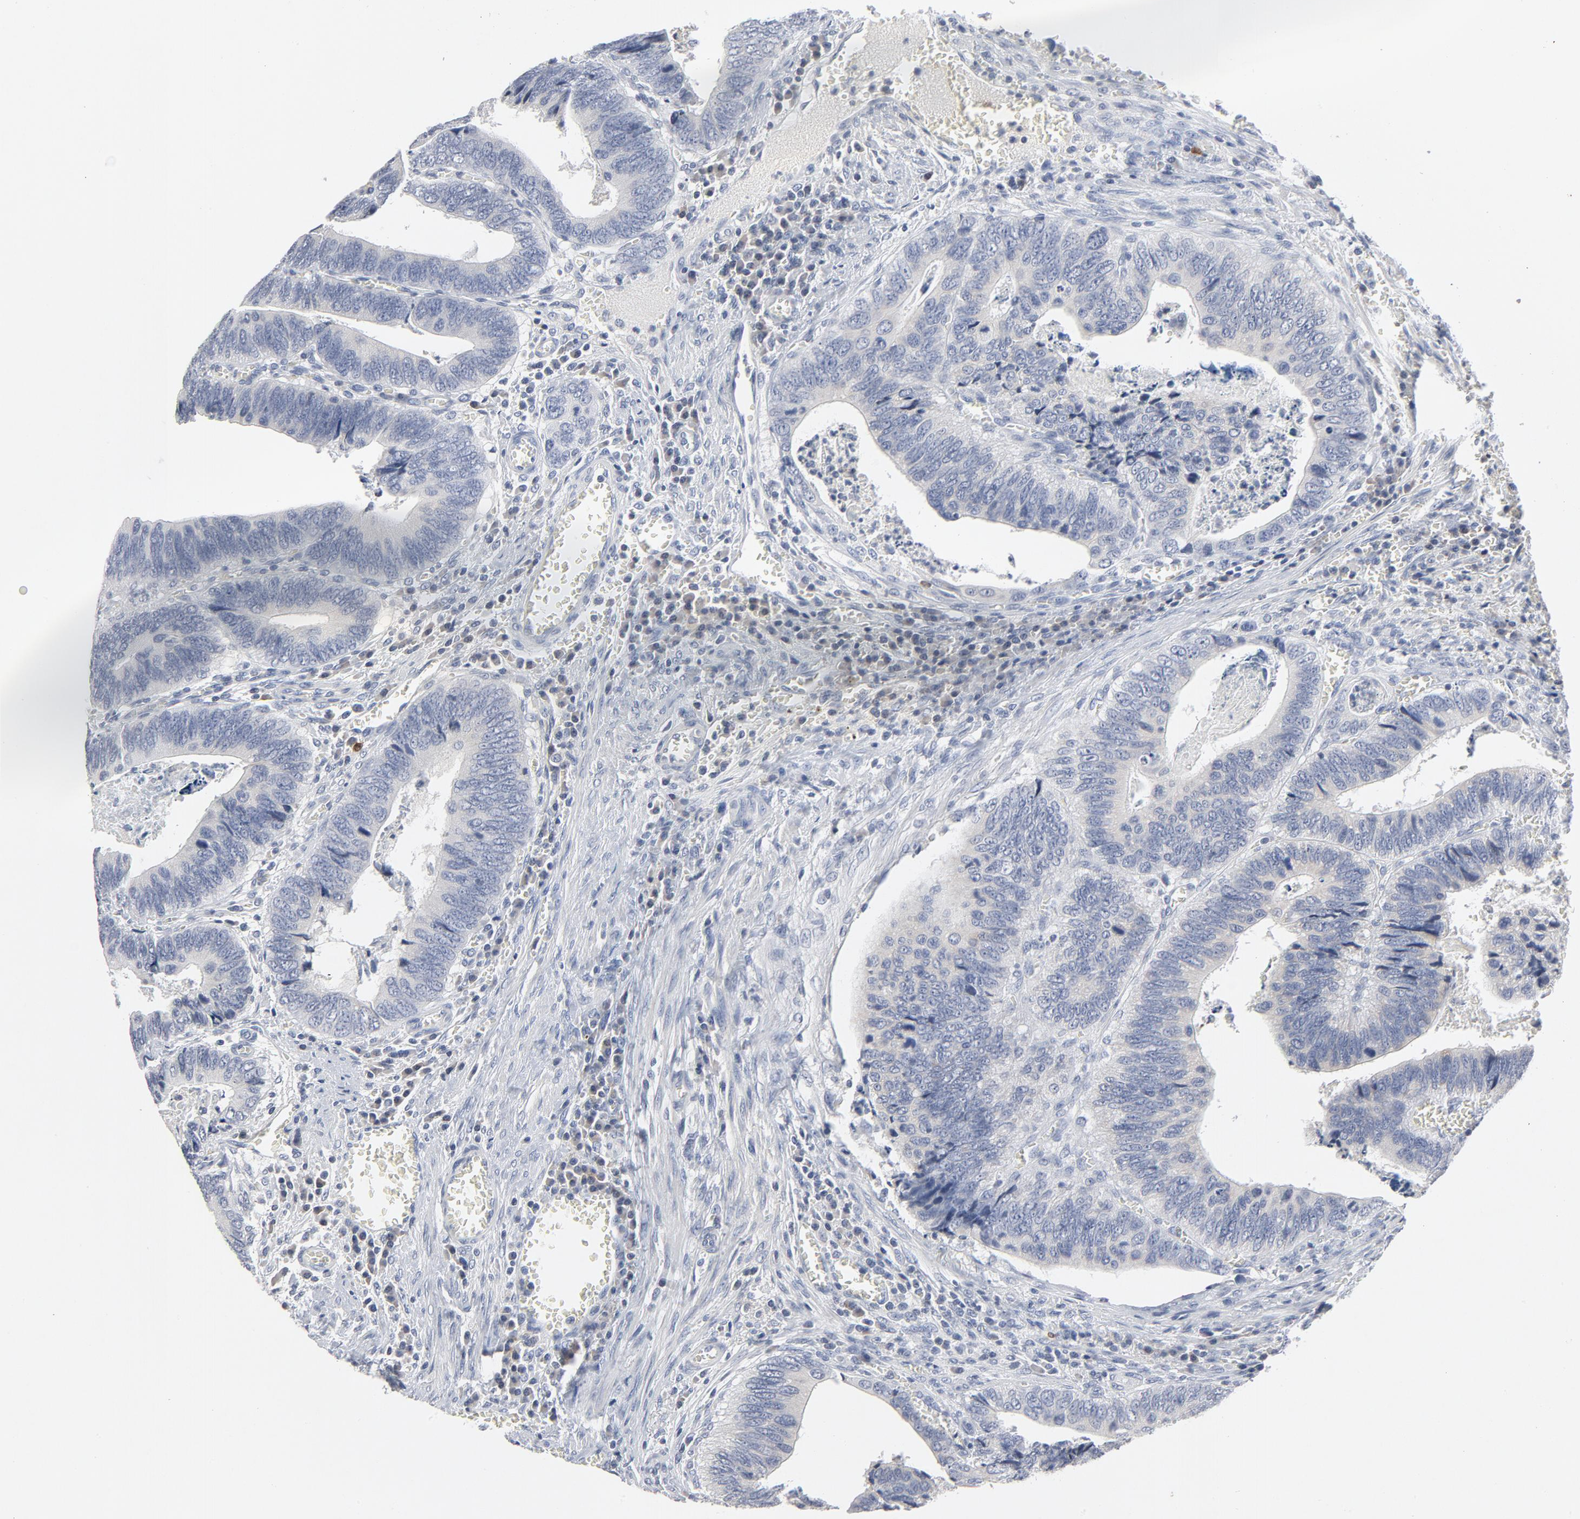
{"staining": {"intensity": "negative", "quantity": "none", "location": "none"}, "tissue": "colorectal cancer", "cell_type": "Tumor cells", "image_type": "cancer", "snomed": [{"axis": "morphology", "description": "Adenocarcinoma, NOS"}, {"axis": "topography", "description": "Colon"}], "caption": "Adenocarcinoma (colorectal) was stained to show a protein in brown. There is no significant expression in tumor cells.", "gene": "TCL1A", "patient": {"sex": "male", "age": 72}}